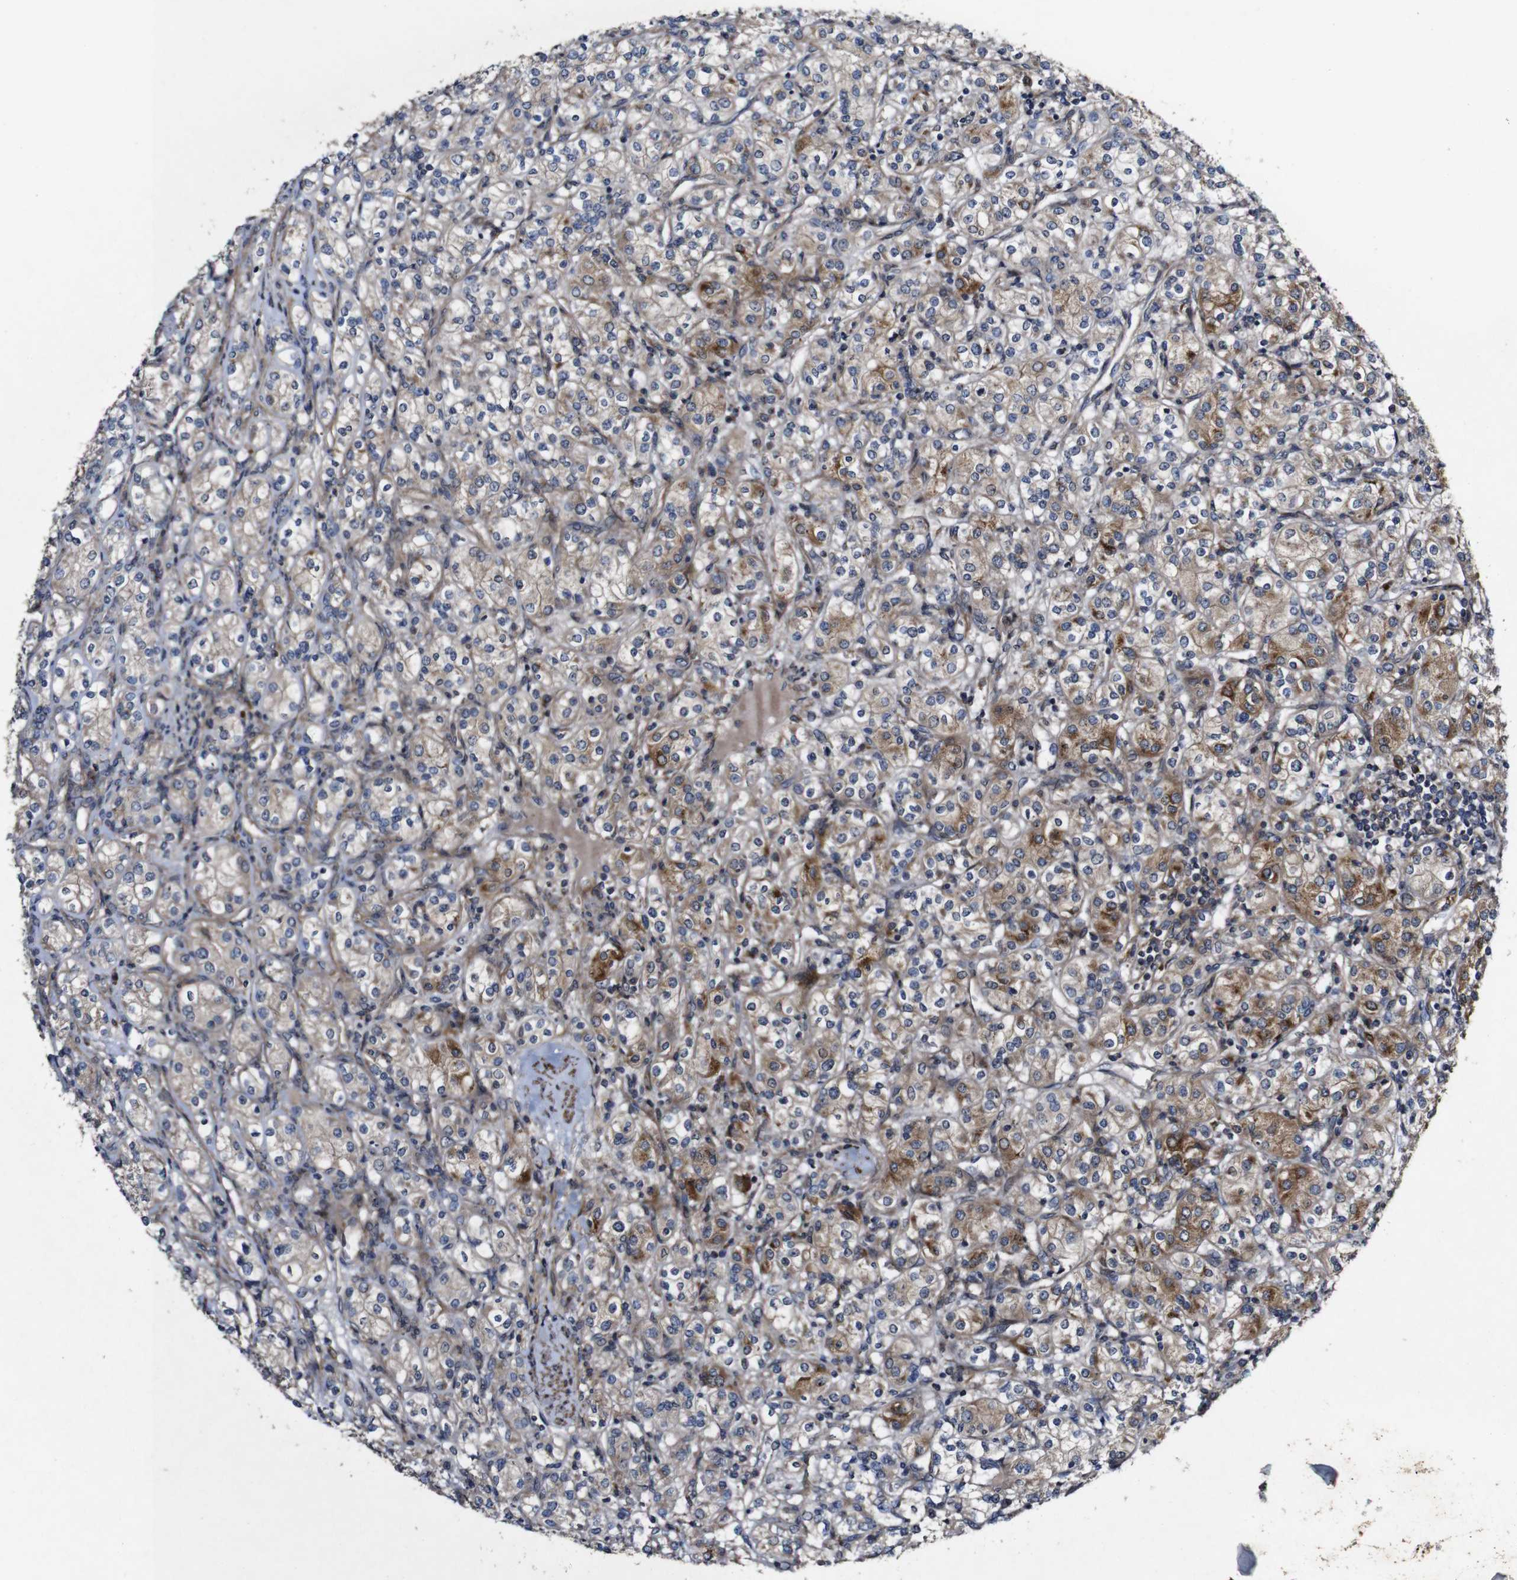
{"staining": {"intensity": "weak", "quantity": "25%-75%", "location": "cytoplasmic/membranous"}, "tissue": "renal cancer", "cell_type": "Tumor cells", "image_type": "cancer", "snomed": [{"axis": "morphology", "description": "Adenocarcinoma, NOS"}, {"axis": "topography", "description": "Kidney"}], "caption": "Weak cytoplasmic/membranous positivity is appreciated in approximately 25%-75% of tumor cells in renal cancer.", "gene": "GSDME", "patient": {"sex": "male", "age": 77}}